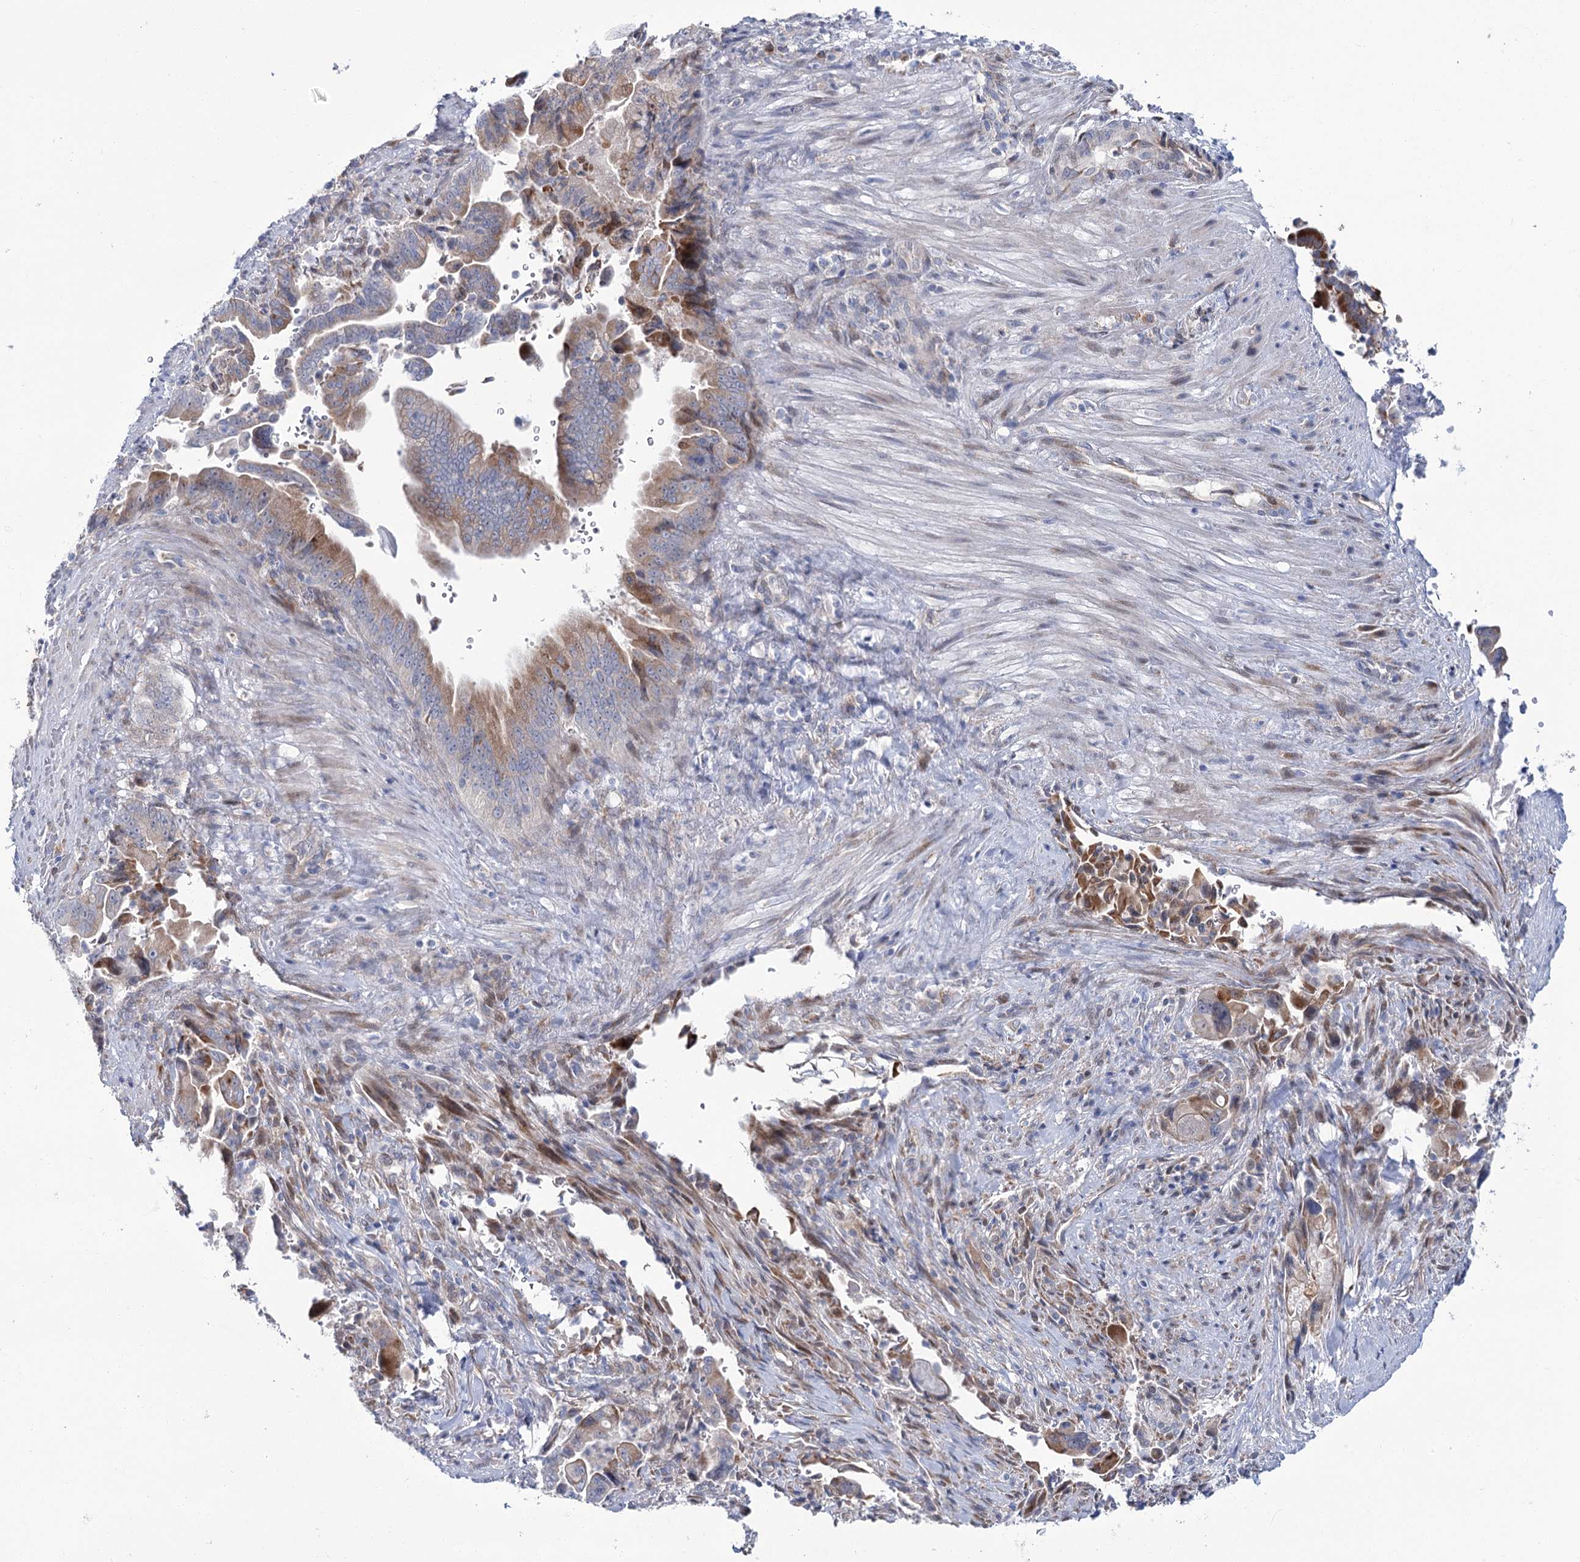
{"staining": {"intensity": "moderate", "quantity": "25%-75%", "location": "cytoplasmic/membranous"}, "tissue": "pancreatic cancer", "cell_type": "Tumor cells", "image_type": "cancer", "snomed": [{"axis": "morphology", "description": "Adenocarcinoma, NOS"}, {"axis": "topography", "description": "Pancreas"}], "caption": "Moderate cytoplasmic/membranous protein staining is appreciated in about 25%-75% of tumor cells in pancreatic cancer (adenocarcinoma). The protein is stained brown, and the nuclei are stained in blue (DAB (3,3'-diaminobenzidine) IHC with brightfield microscopy, high magnification).", "gene": "CPLANE1", "patient": {"sex": "male", "age": 70}}